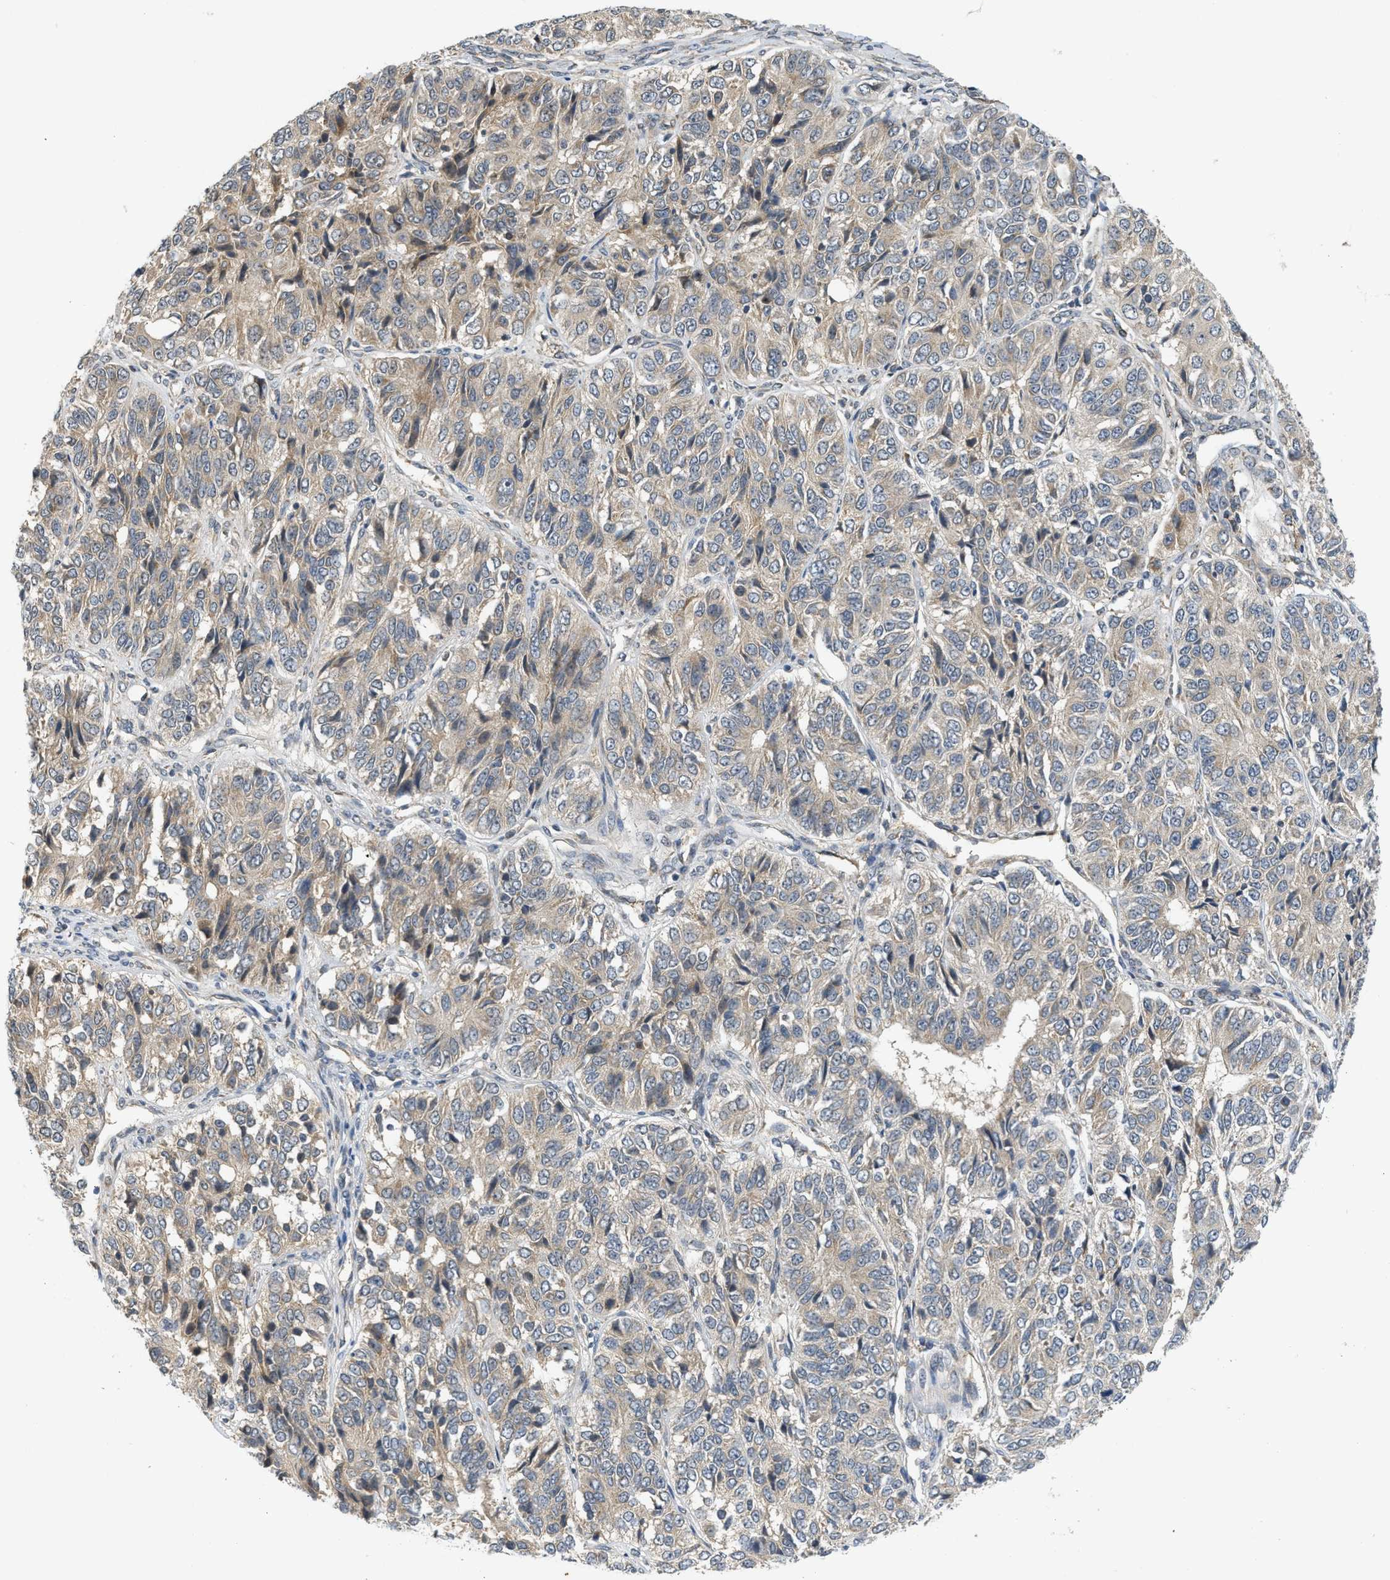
{"staining": {"intensity": "weak", "quantity": "<25%", "location": "cytoplasmic/membranous"}, "tissue": "ovarian cancer", "cell_type": "Tumor cells", "image_type": "cancer", "snomed": [{"axis": "morphology", "description": "Carcinoma, endometroid"}, {"axis": "topography", "description": "Ovary"}], "caption": "DAB (3,3'-diaminobenzidine) immunohistochemical staining of human ovarian cancer shows no significant staining in tumor cells.", "gene": "ADCY8", "patient": {"sex": "female", "age": 51}}